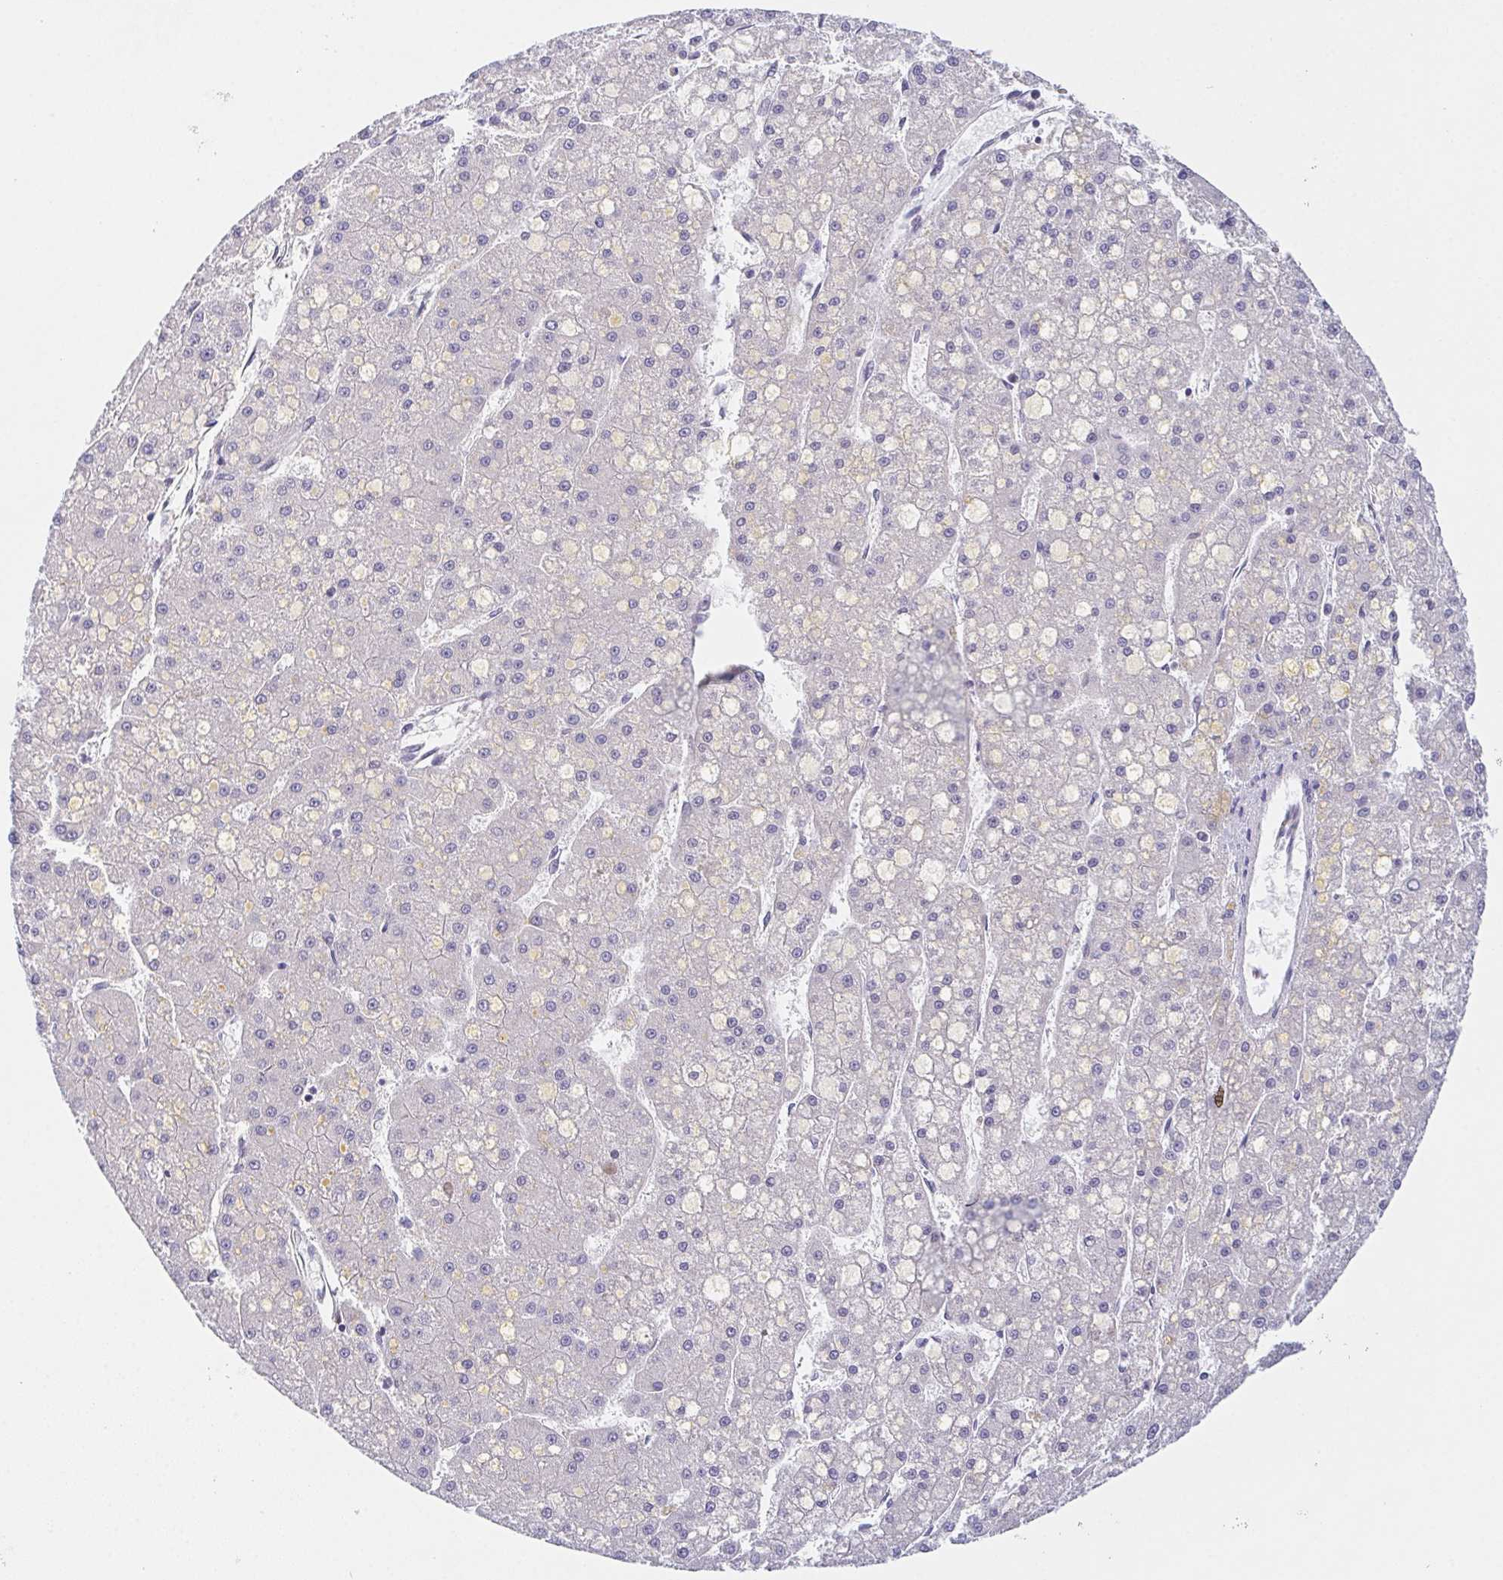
{"staining": {"intensity": "negative", "quantity": "none", "location": "none"}, "tissue": "liver cancer", "cell_type": "Tumor cells", "image_type": "cancer", "snomed": [{"axis": "morphology", "description": "Carcinoma, Hepatocellular, NOS"}, {"axis": "topography", "description": "Liver"}], "caption": "Tumor cells show no significant positivity in hepatocellular carcinoma (liver).", "gene": "ADAM8", "patient": {"sex": "male", "age": 67}}